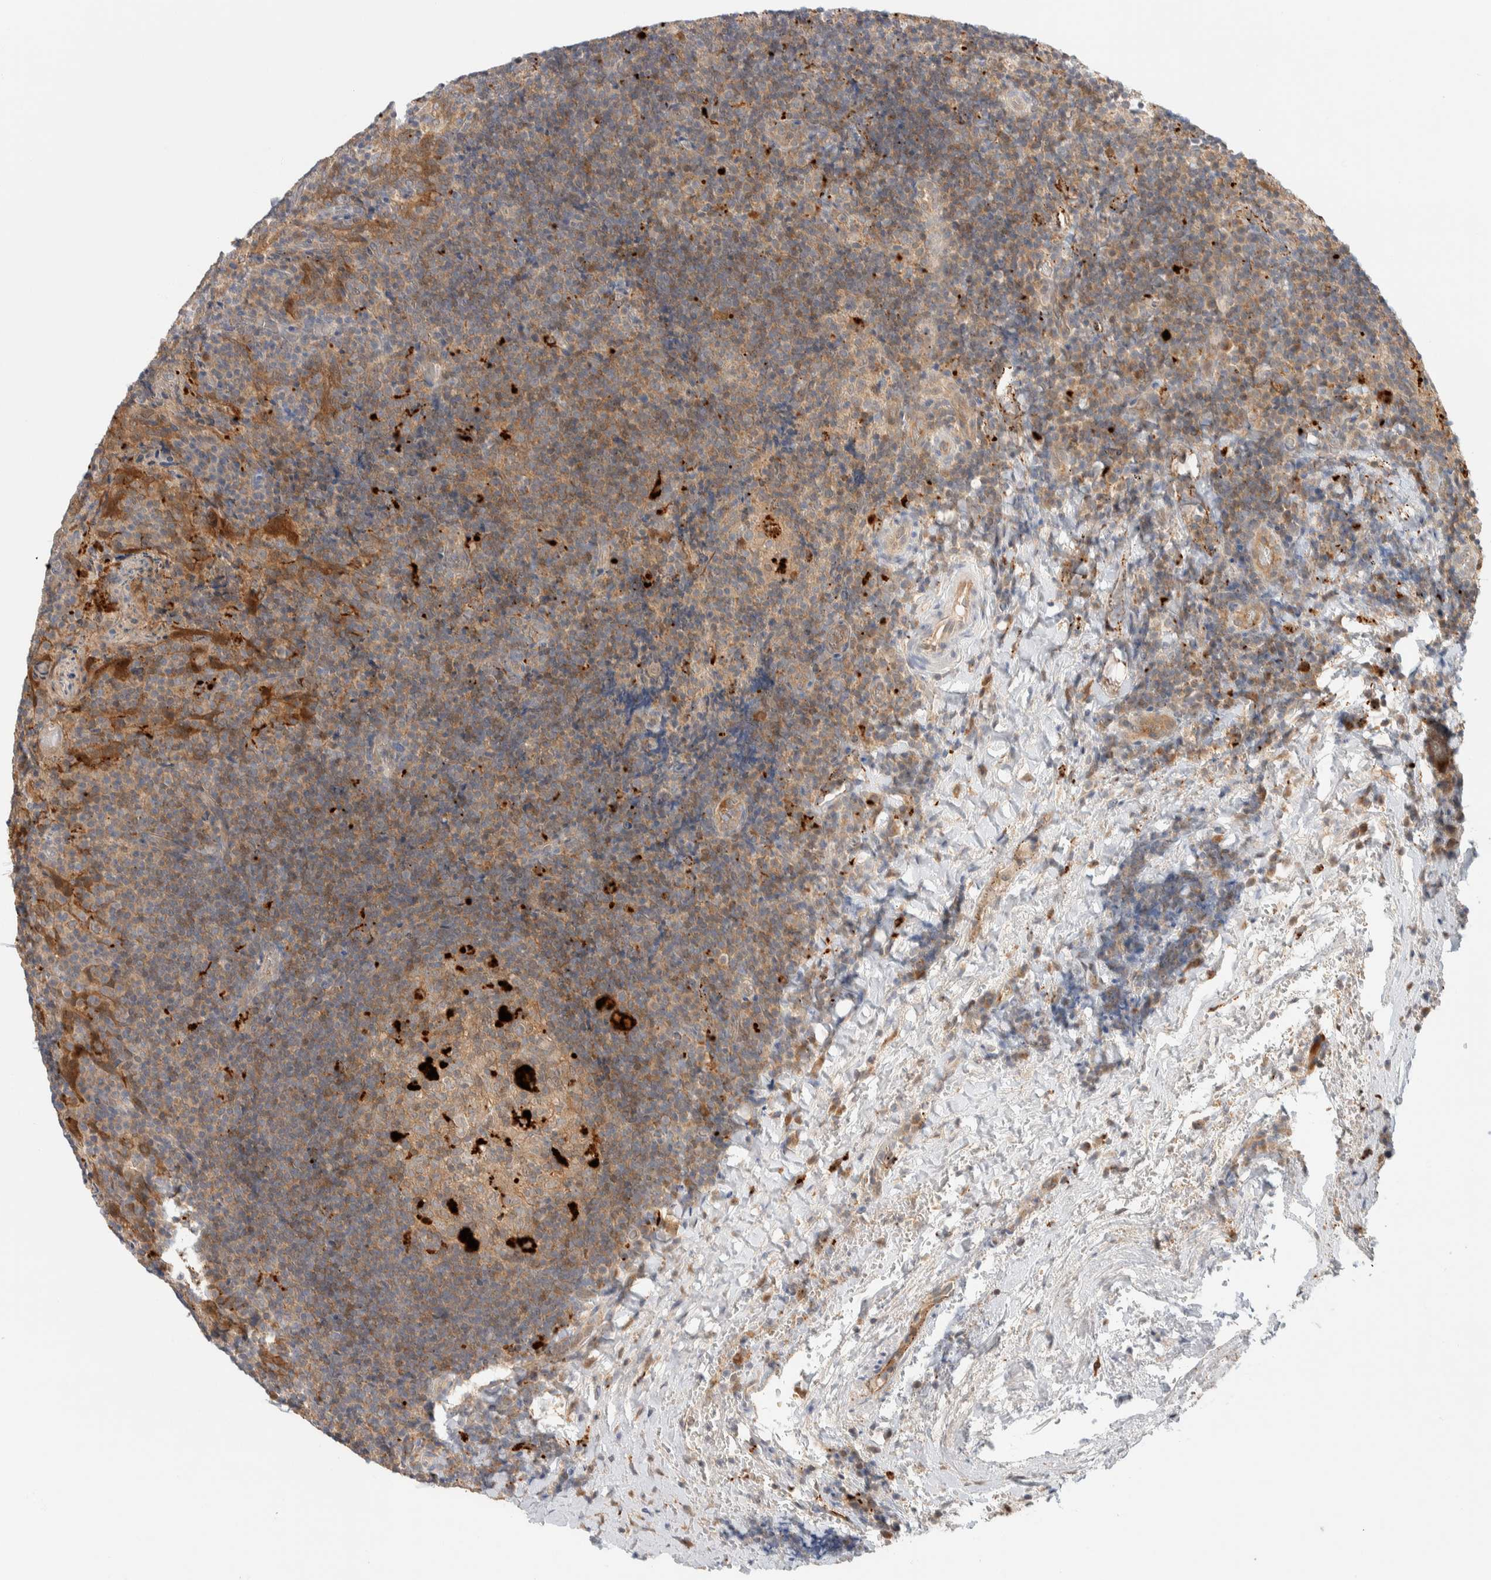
{"staining": {"intensity": "moderate", "quantity": ">75%", "location": "cytoplasmic/membranous"}, "tissue": "lymphoma", "cell_type": "Tumor cells", "image_type": "cancer", "snomed": [{"axis": "morphology", "description": "Malignant lymphoma, non-Hodgkin's type, High grade"}, {"axis": "topography", "description": "Tonsil"}], "caption": "A brown stain labels moderate cytoplasmic/membranous expression of a protein in human high-grade malignant lymphoma, non-Hodgkin's type tumor cells.", "gene": "GCLM", "patient": {"sex": "female", "age": 36}}